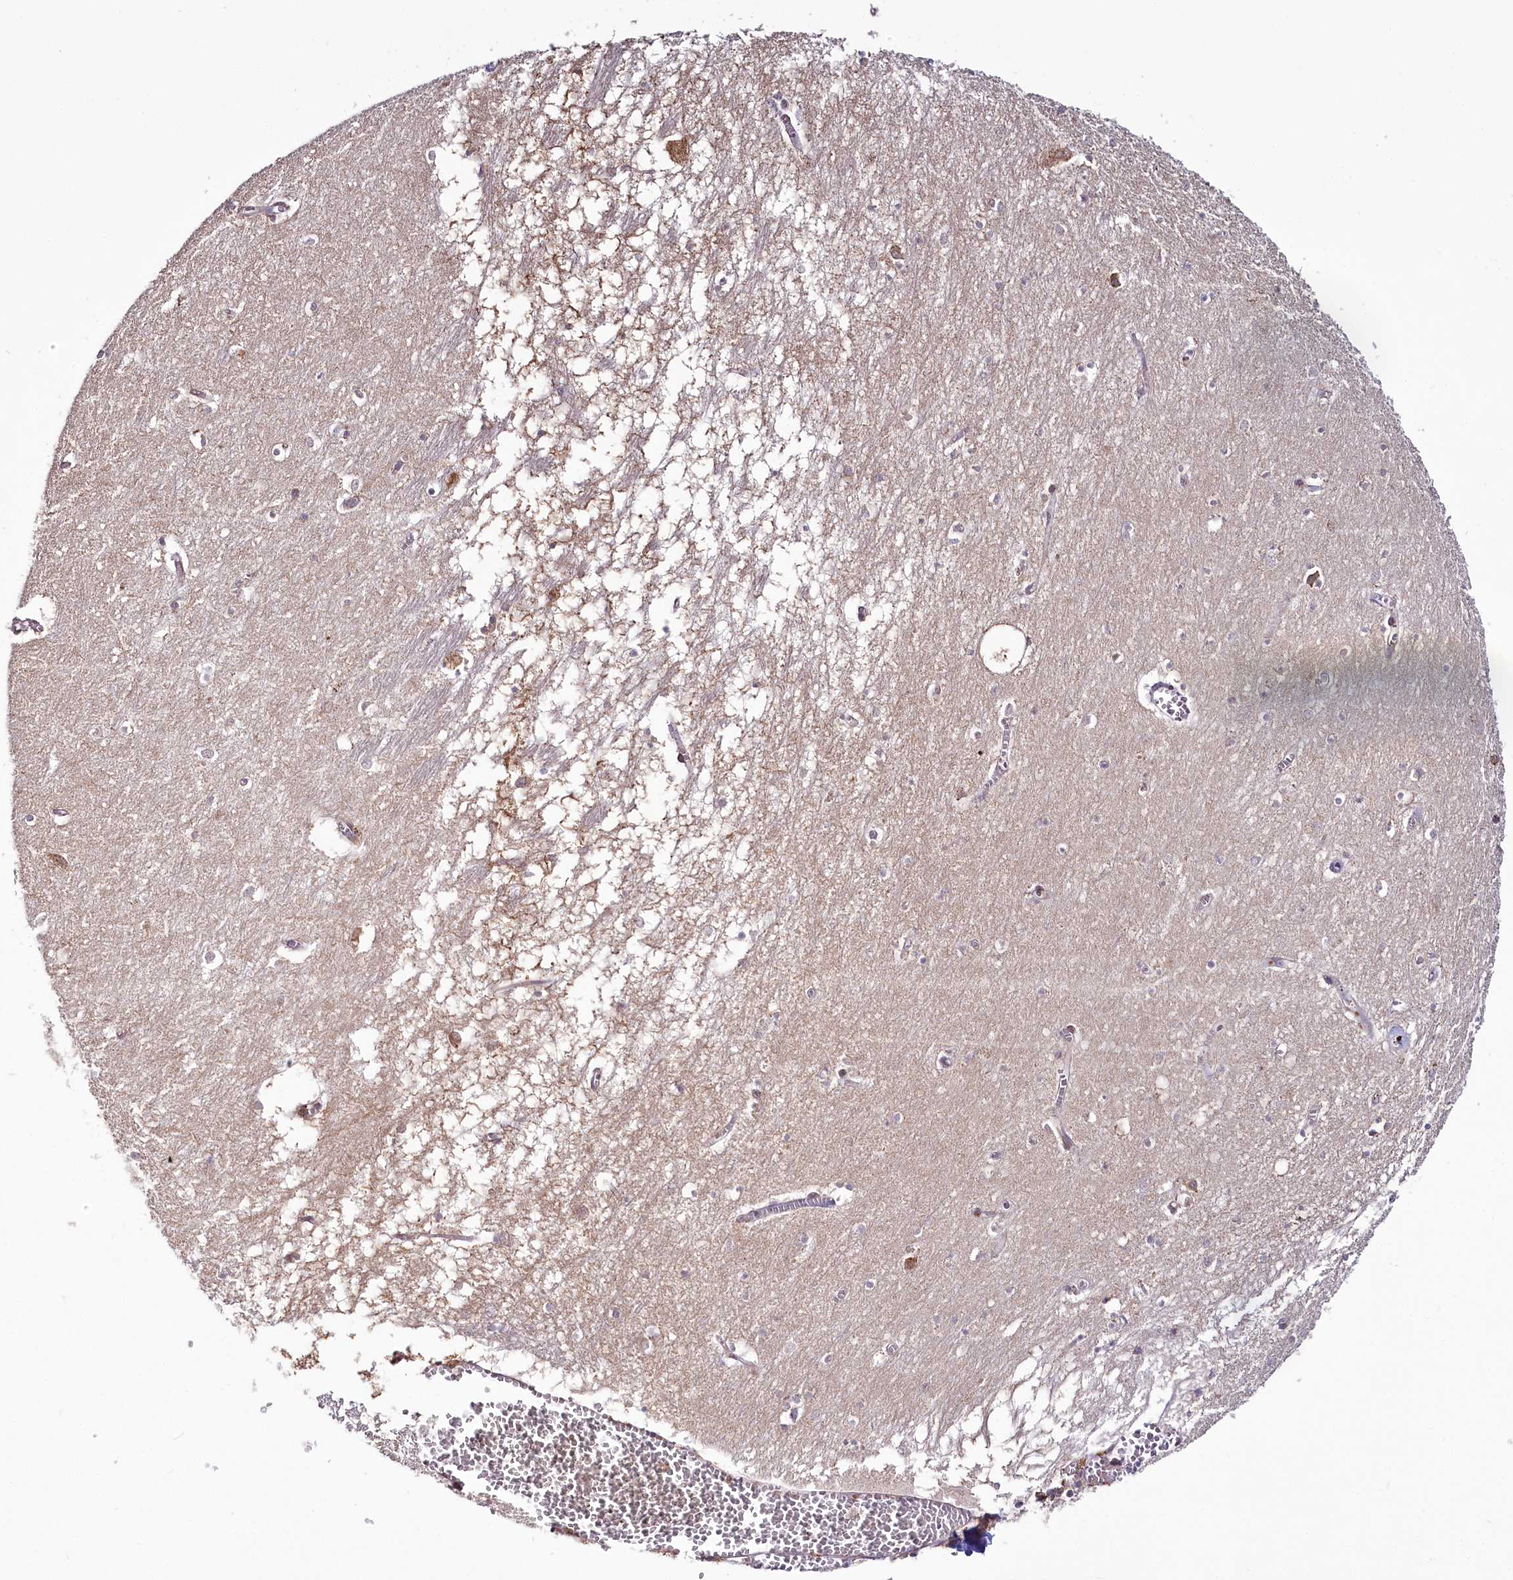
{"staining": {"intensity": "negative", "quantity": "none", "location": "none"}, "tissue": "hippocampus", "cell_type": "Glial cells", "image_type": "normal", "snomed": [{"axis": "morphology", "description": "Normal tissue, NOS"}, {"axis": "topography", "description": "Hippocampus"}], "caption": "DAB immunohistochemical staining of normal hippocampus reveals no significant positivity in glial cells. (DAB (3,3'-diaminobenzidine) immunohistochemistry with hematoxylin counter stain).", "gene": "POGLUT1", "patient": {"sex": "male", "age": 70}}